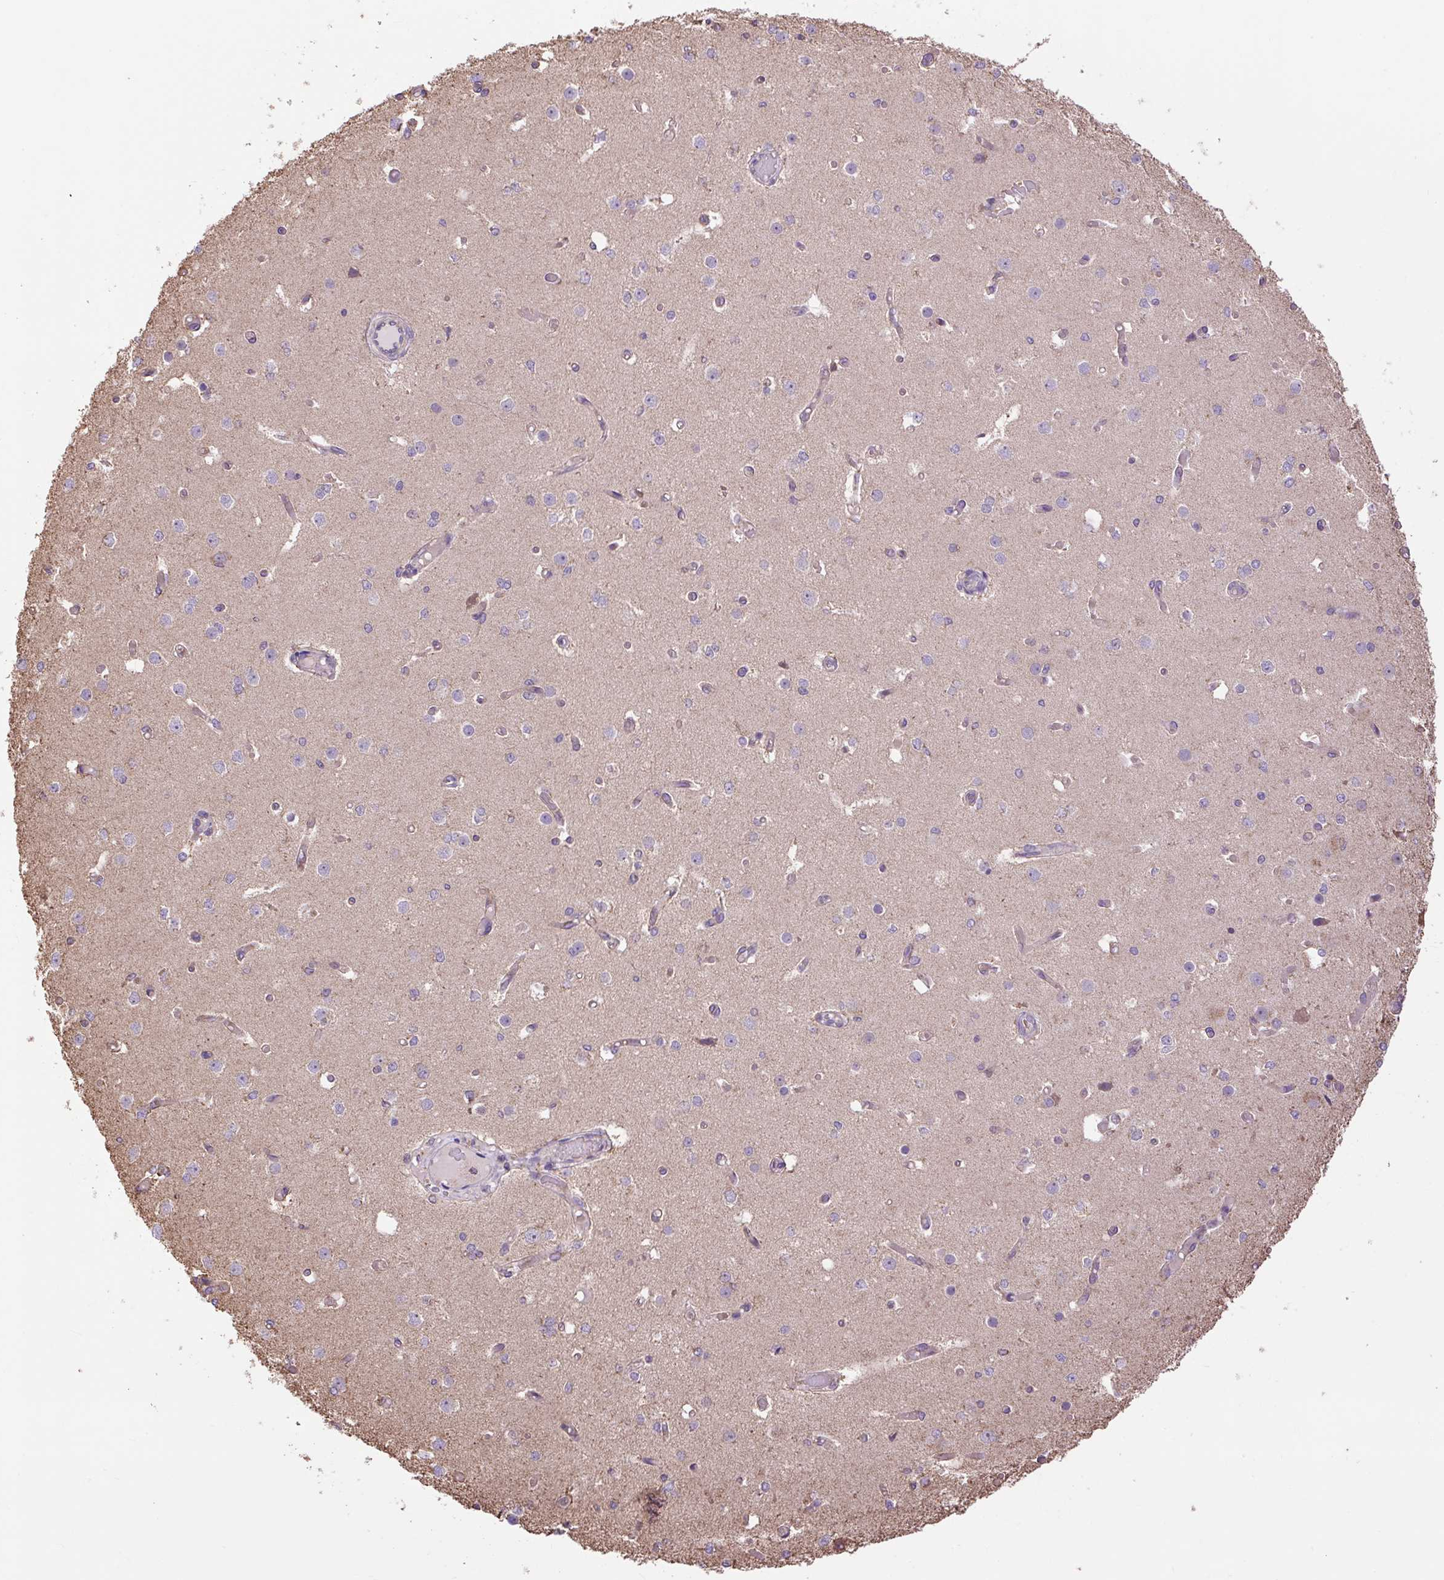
{"staining": {"intensity": "weak", "quantity": "<25%", "location": "cytoplasmic/membranous"}, "tissue": "cerebral cortex", "cell_type": "Endothelial cells", "image_type": "normal", "snomed": [{"axis": "morphology", "description": "Normal tissue, NOS"}, {"axis": "morphology", "description": "Inflammation, NOS"}, {"axis": "topography", "description": "Cerebral cortex"}], "caption": "Endothelial cells show no significant protein positivity in benign cerebral cortex. (DAB immunohistochemistry, high magnification).", "gene": "PLCG1", "patient": {"sex": "male", "age": 6}}